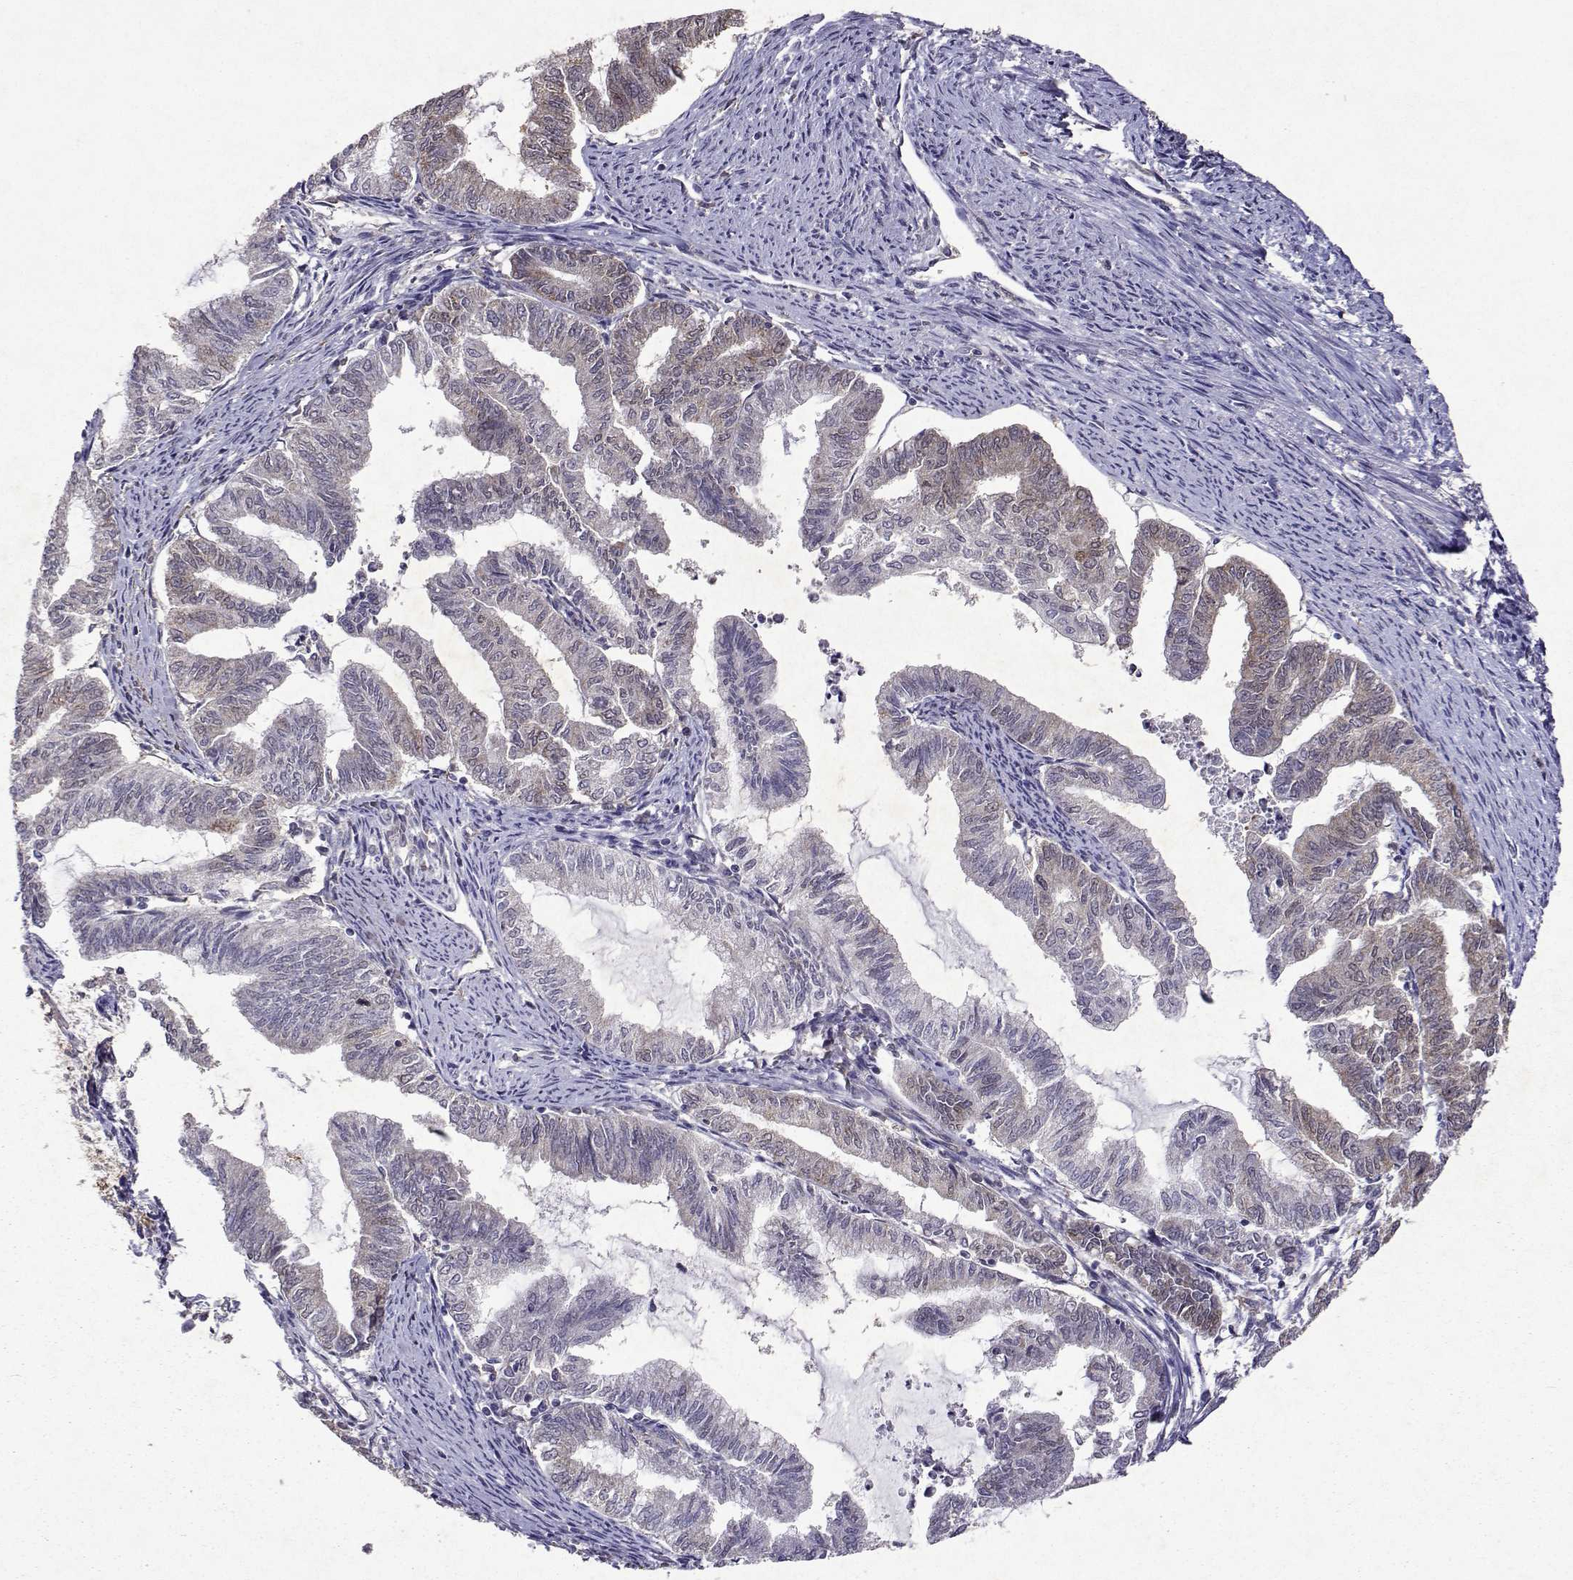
{"staining": {"intensity": "negative", "quantity": "none", "location": "none"}, "tissue": "endometrial cancer", "cell_type": "Tumor cells", "image_type": "cancer", "snomed": [{"axis": "morphology", "description": "Adenocarcinoma, NOS"}, {"axis": "topography", "description": "Endometrium"}], "caption": "Immunohistochemical staining of human endometrial cancer (adenocarcinoma) reveals no significant staining in tumor cells. Nuclei are stained in blue.", "gene": "TARBP2", "patient": {"sex": "female", "age": 79}}